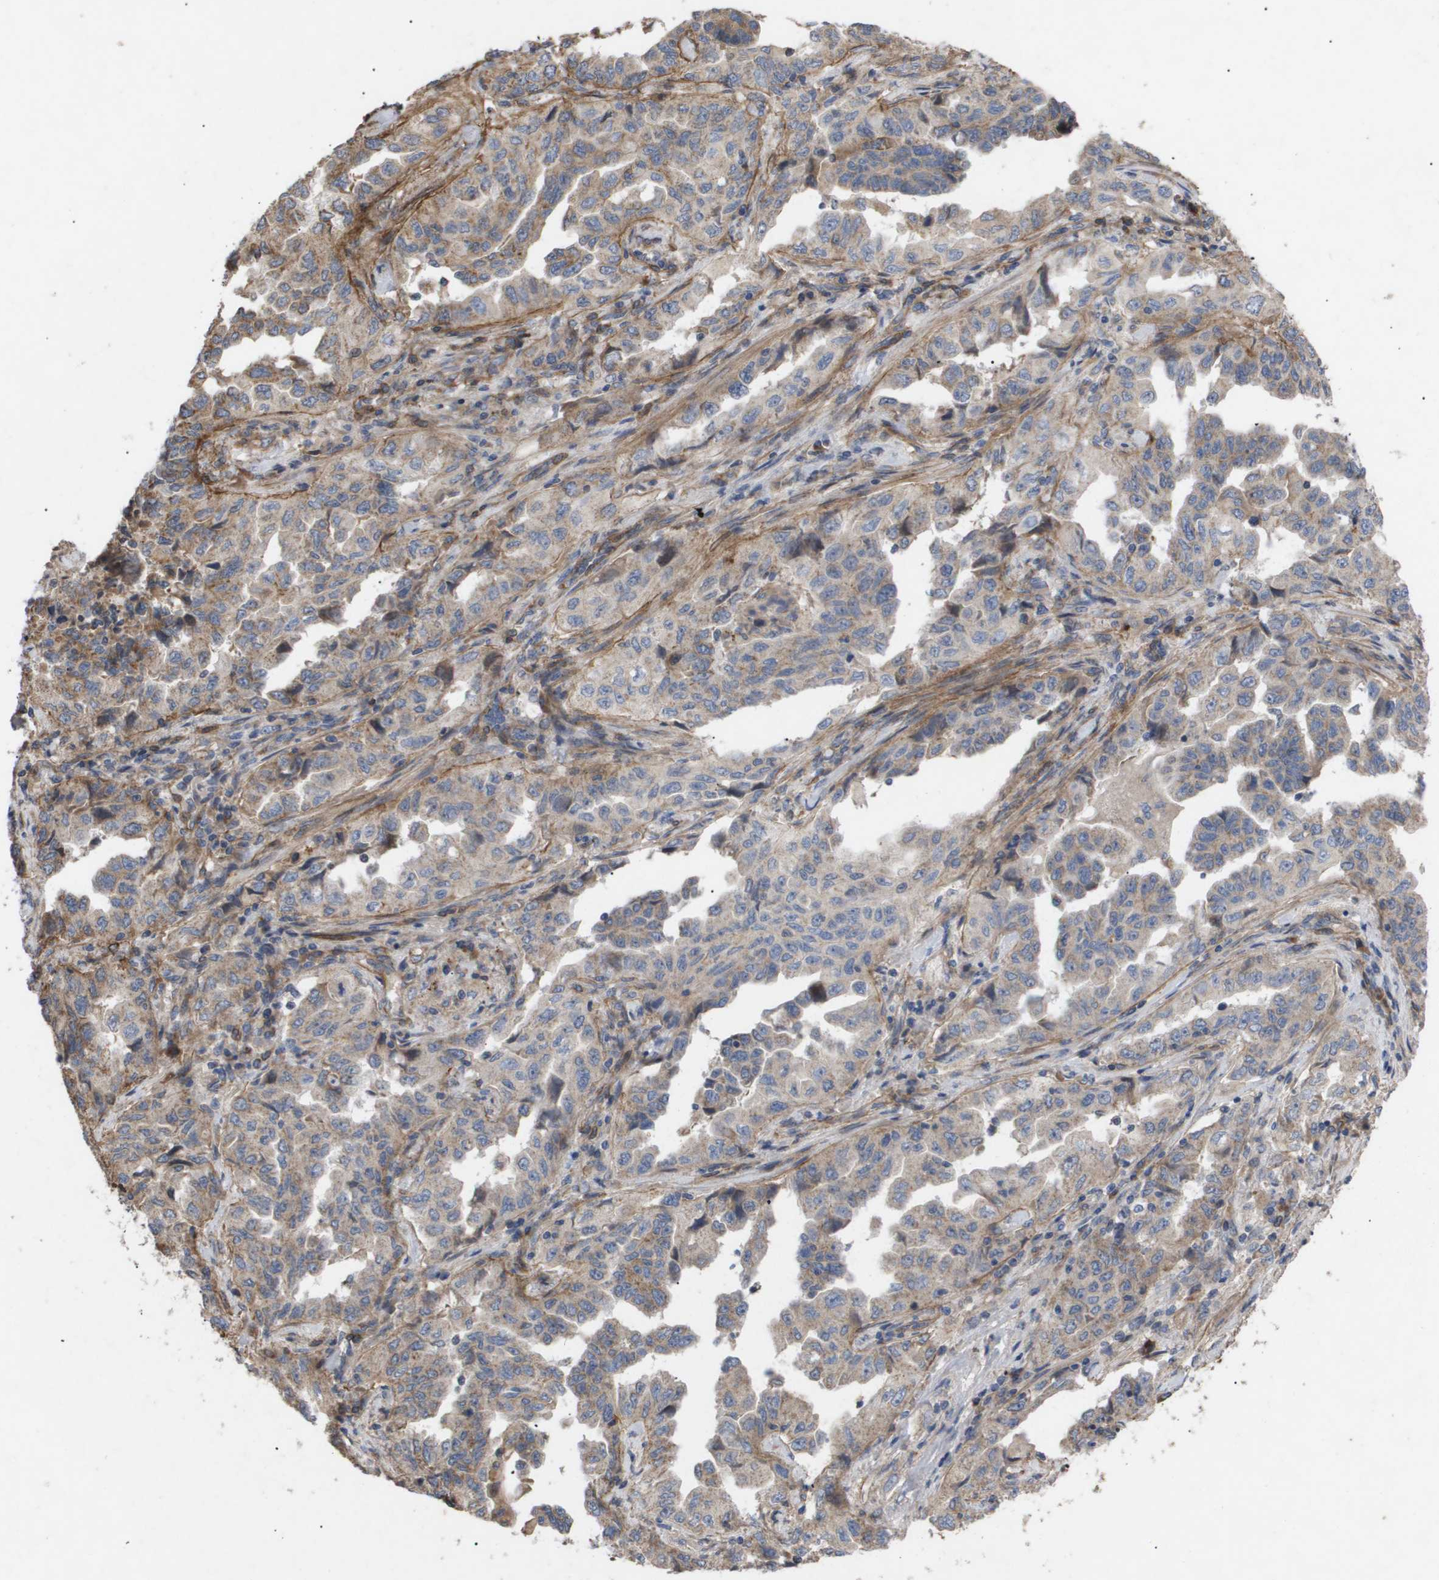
{"staining": {"intensity": "weak", "quantity": ">75%", "location": "cytoplasmic/membranous"}, "tissue": "lung cancer", "cell_type": "Tumor cells", "image_type": "cancer", "snomed": [{"axis": "morphology", "description": "Adenocarcinoma, NOS"}, {"axis": "topography", "description": "Lung"}], "caption": "Immunohistochemistry (DAB (3,3'-diaminobenzidine)) staining of human adenocarcinoma (lung) displays weak cytoplasmic/membranous protein staining in approximately >75% of tumor cells. (DAB (3,3'-diaminobenzidine) IHC with brightfield microscopy, high magnification).", "gene": "TNS1", "patient": {"sex": "female", "age": 51}}